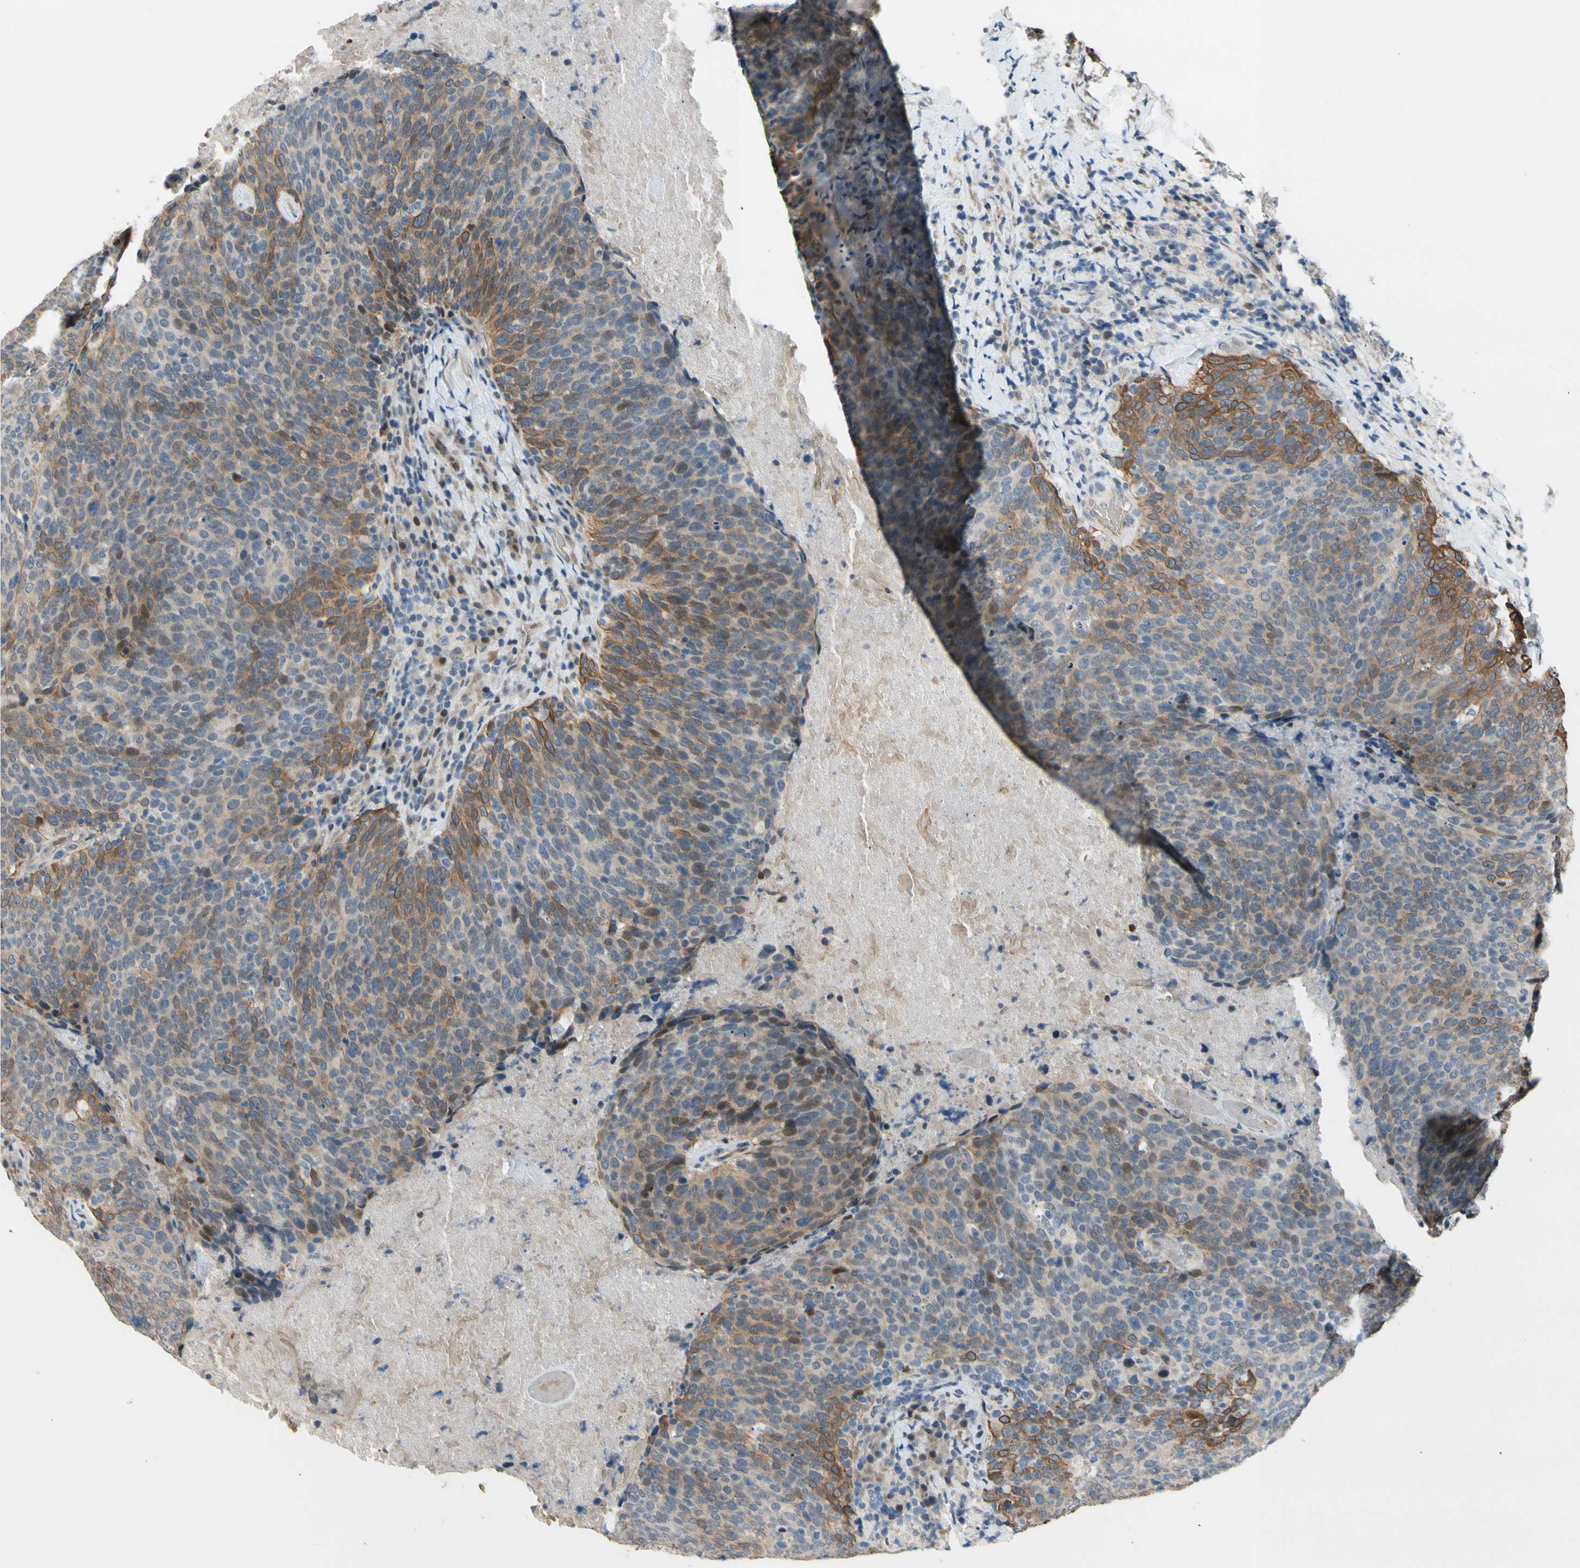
{"staining": {"intensity": "moderate", "quantity": "25%-75%", "location": "cytoplasmic/membranous,nuclear"}, "tissue": "head and neck cancer", "cell_type": "Tumor cells", "image_type": "cancer", "snomed": [{"axis": "morphology", "description": "Squamous cell carcinoma, NOS"}, {"axis": "morphology", "description": "Squamous cell carcinoma, metastatic, NOS"}, {"axis": "topography", "description": "Lymph node"}, {"axis": "topography", "description": "Head-Neck"}], "caption": "Immunohistochemical staining of human squamous cell carcinoma (head and neck) demonstrates medium levels of moderate cytoplasmic/membranous and nuclear protein expression in about 25%-75% of tumor cells.", "gene": "ZNF184", "patient": {"sex": "male", "age": 62}}